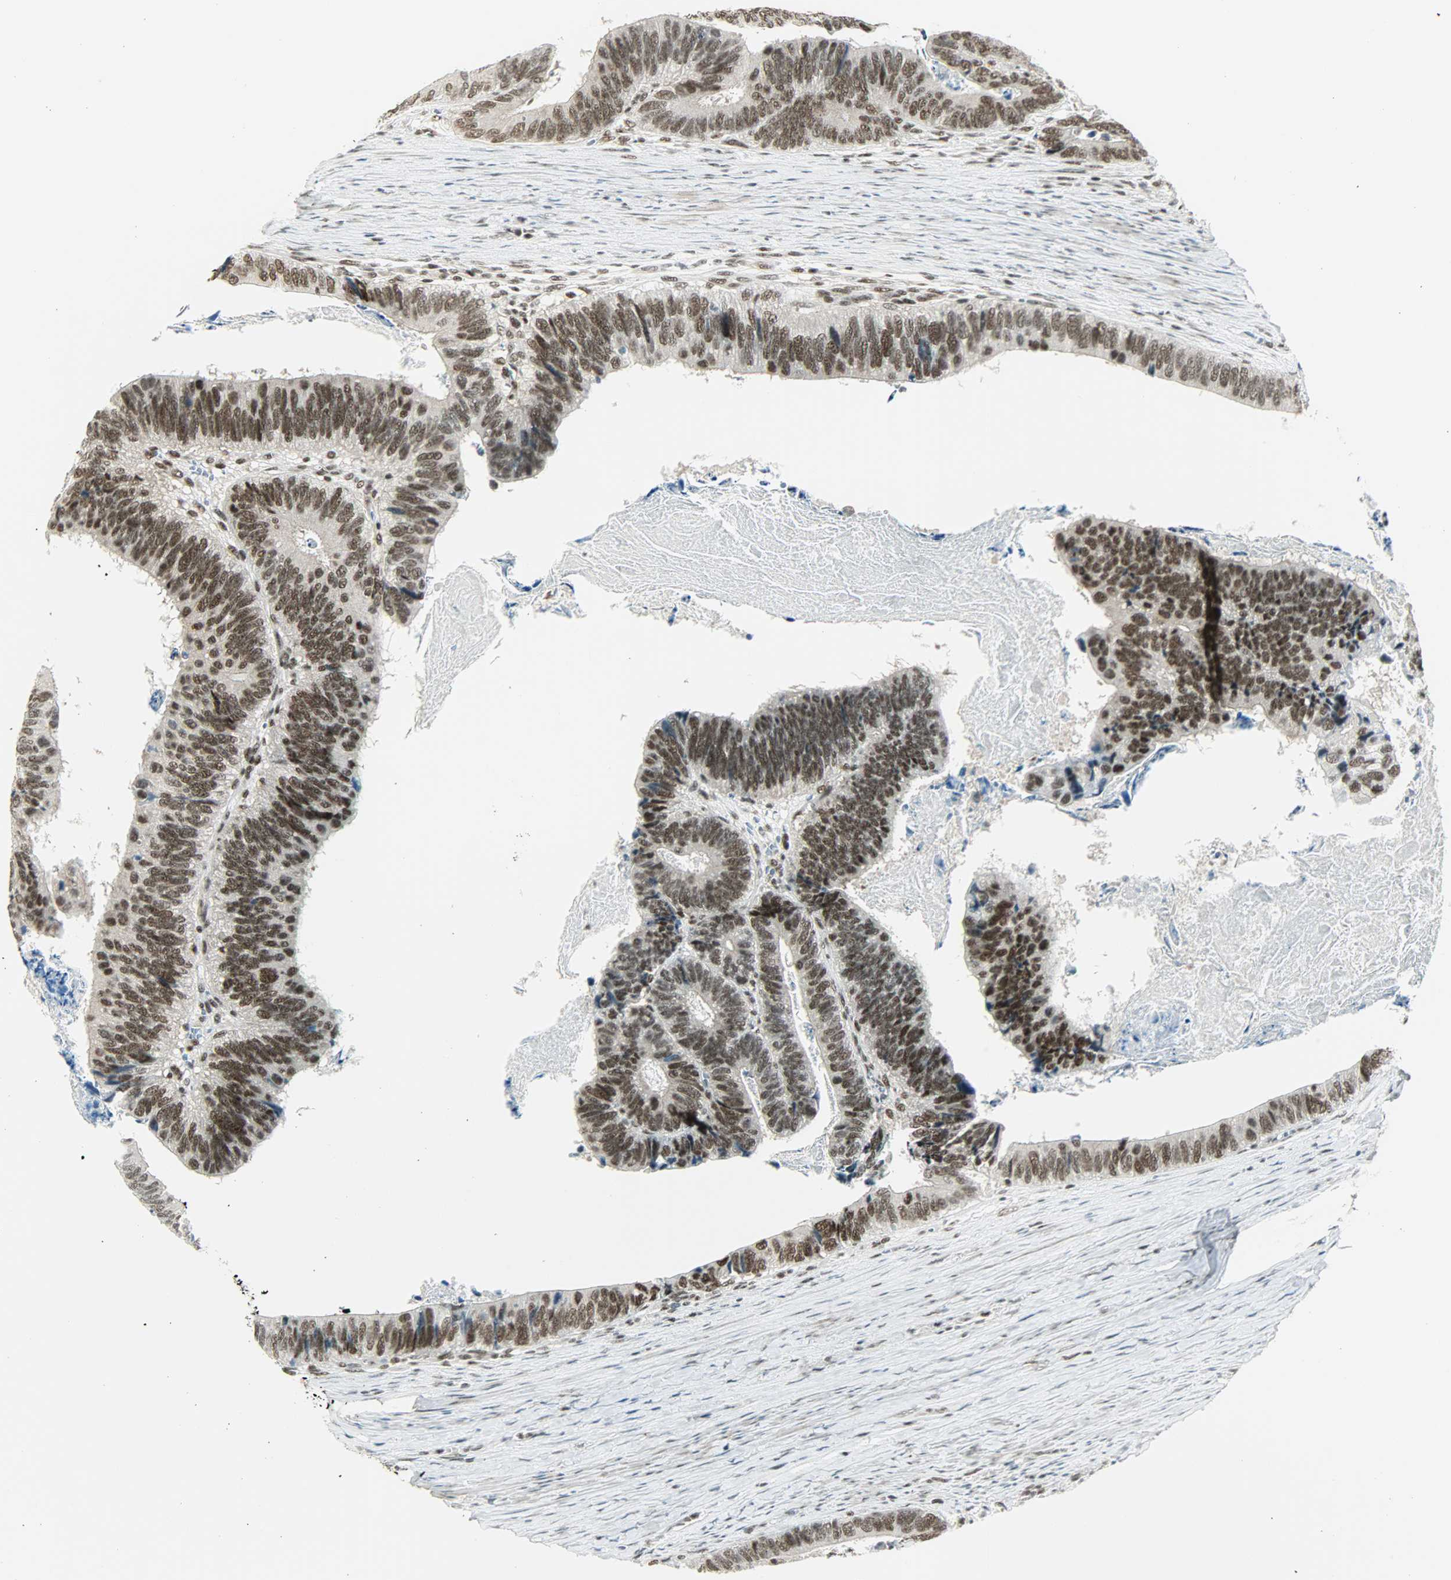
{"staining": {"intensity": "strong", "quantity": ">75%", "location": "nuclear"}, "tissue": "colorectal cancer", "cell_type": "Tumor cells", "image_type": "cancer", "snomed": [{"axis": "morphology", "description": "Adenocarcinoma, NOS"}, {"axis": "topography", "description": "Colon"}], "caption": "Immunohistochemical staining of colorectal cancer reveals high levels of strong nuclear expression in approximately >75% of tumor cells.", "gene": "SUGP1", "patient": {"sex": "male", "age": 72}}